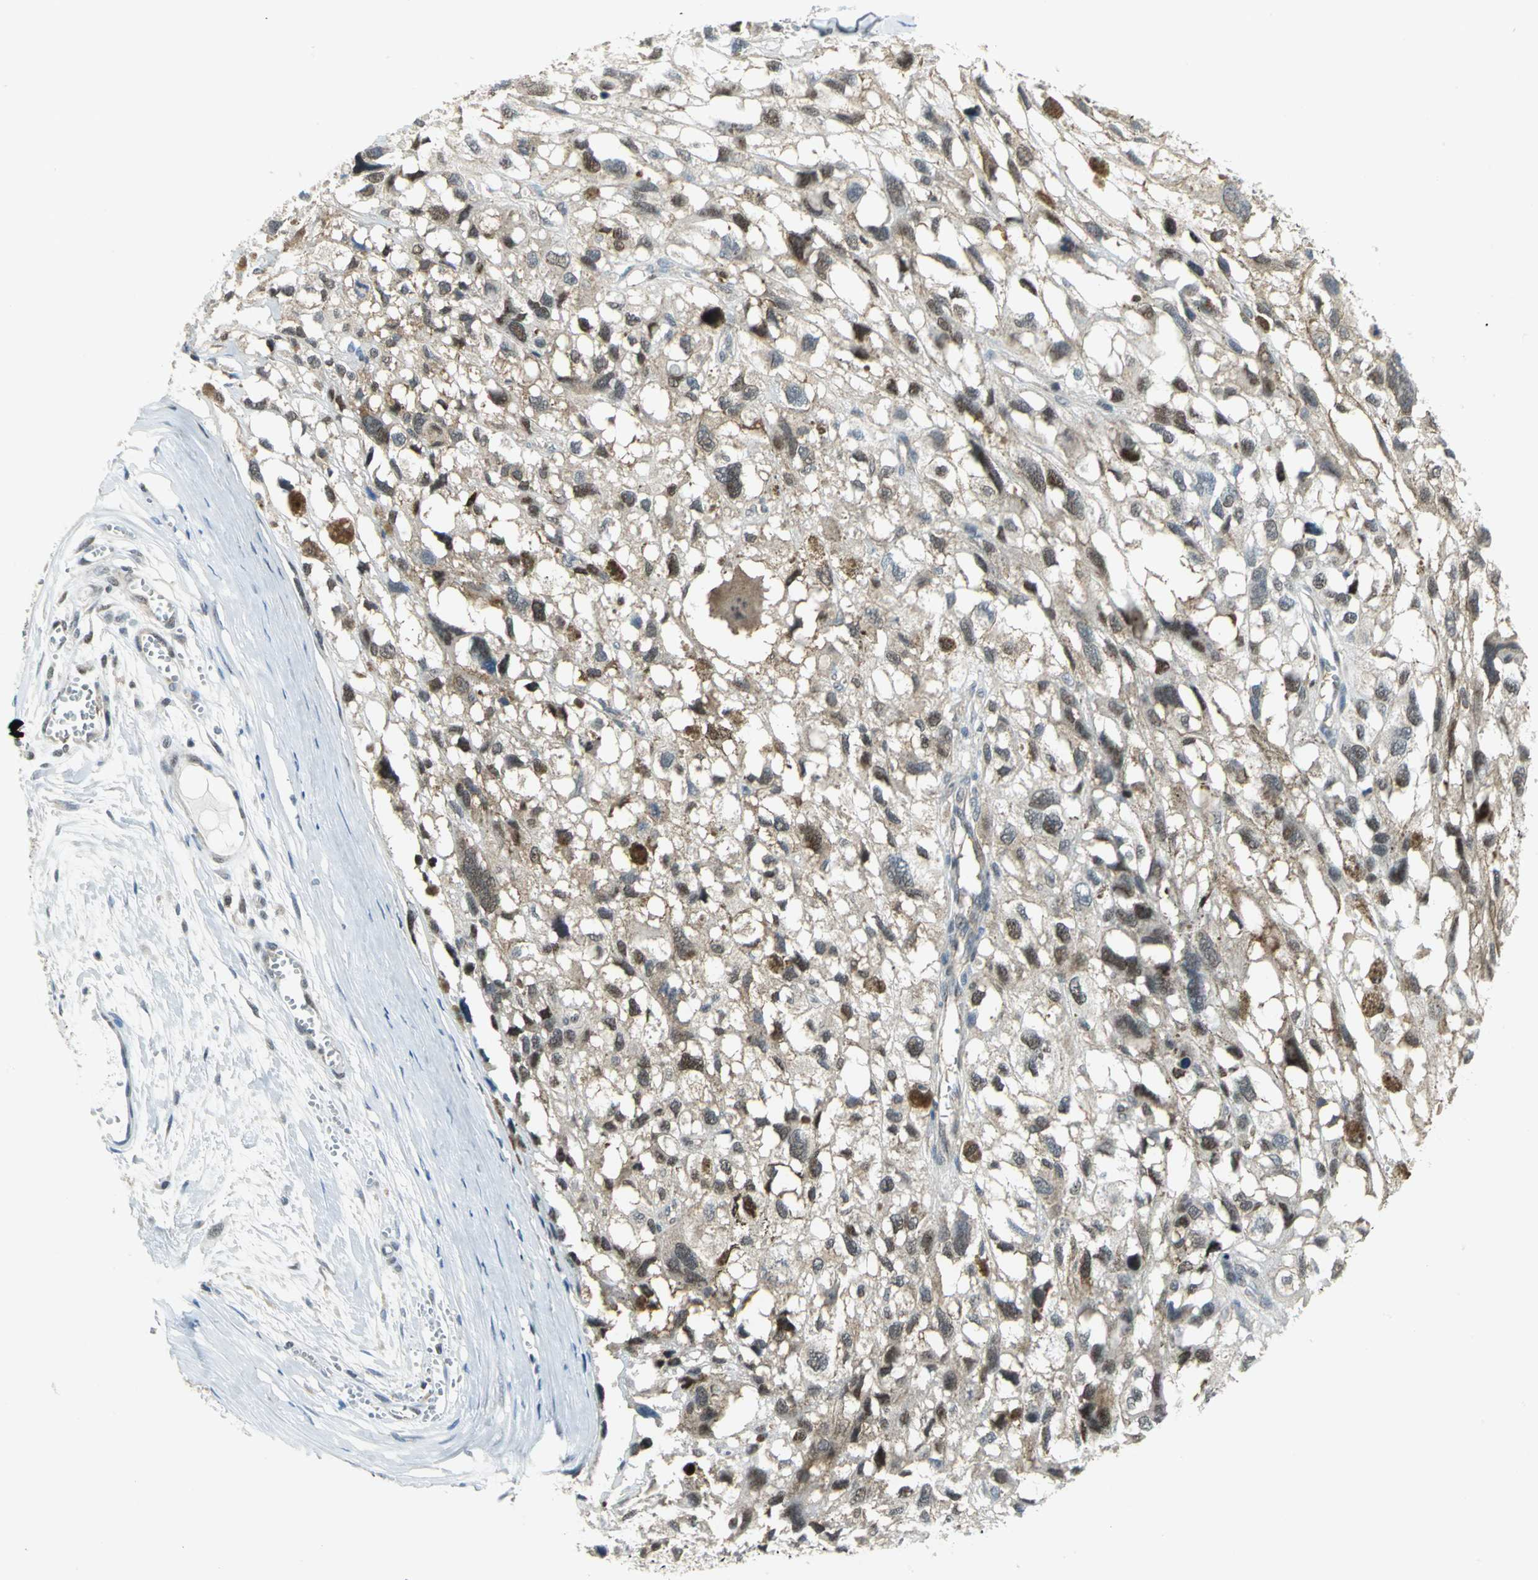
{"staining": {"intensity": "weak", "quantity": "25%-75%", "location": "nuclear"}, "tissue": "melanoma", "cell_type": "Tumor cells", "image_type": "cancer", "snomed": [{"axis": "morphology", "description": "Malignant melanoma, Metastatic site"}, {"axis": "topography", "description": "Lymph node"}], "caption": "This image exhibits immunohistochemistry (IHC) staining of melanoma, with low weak nuclear staining in about 25%-75% of tumor cells.", "gene": "PSMA4", "patient": {"sex": "male", "age": 59}}